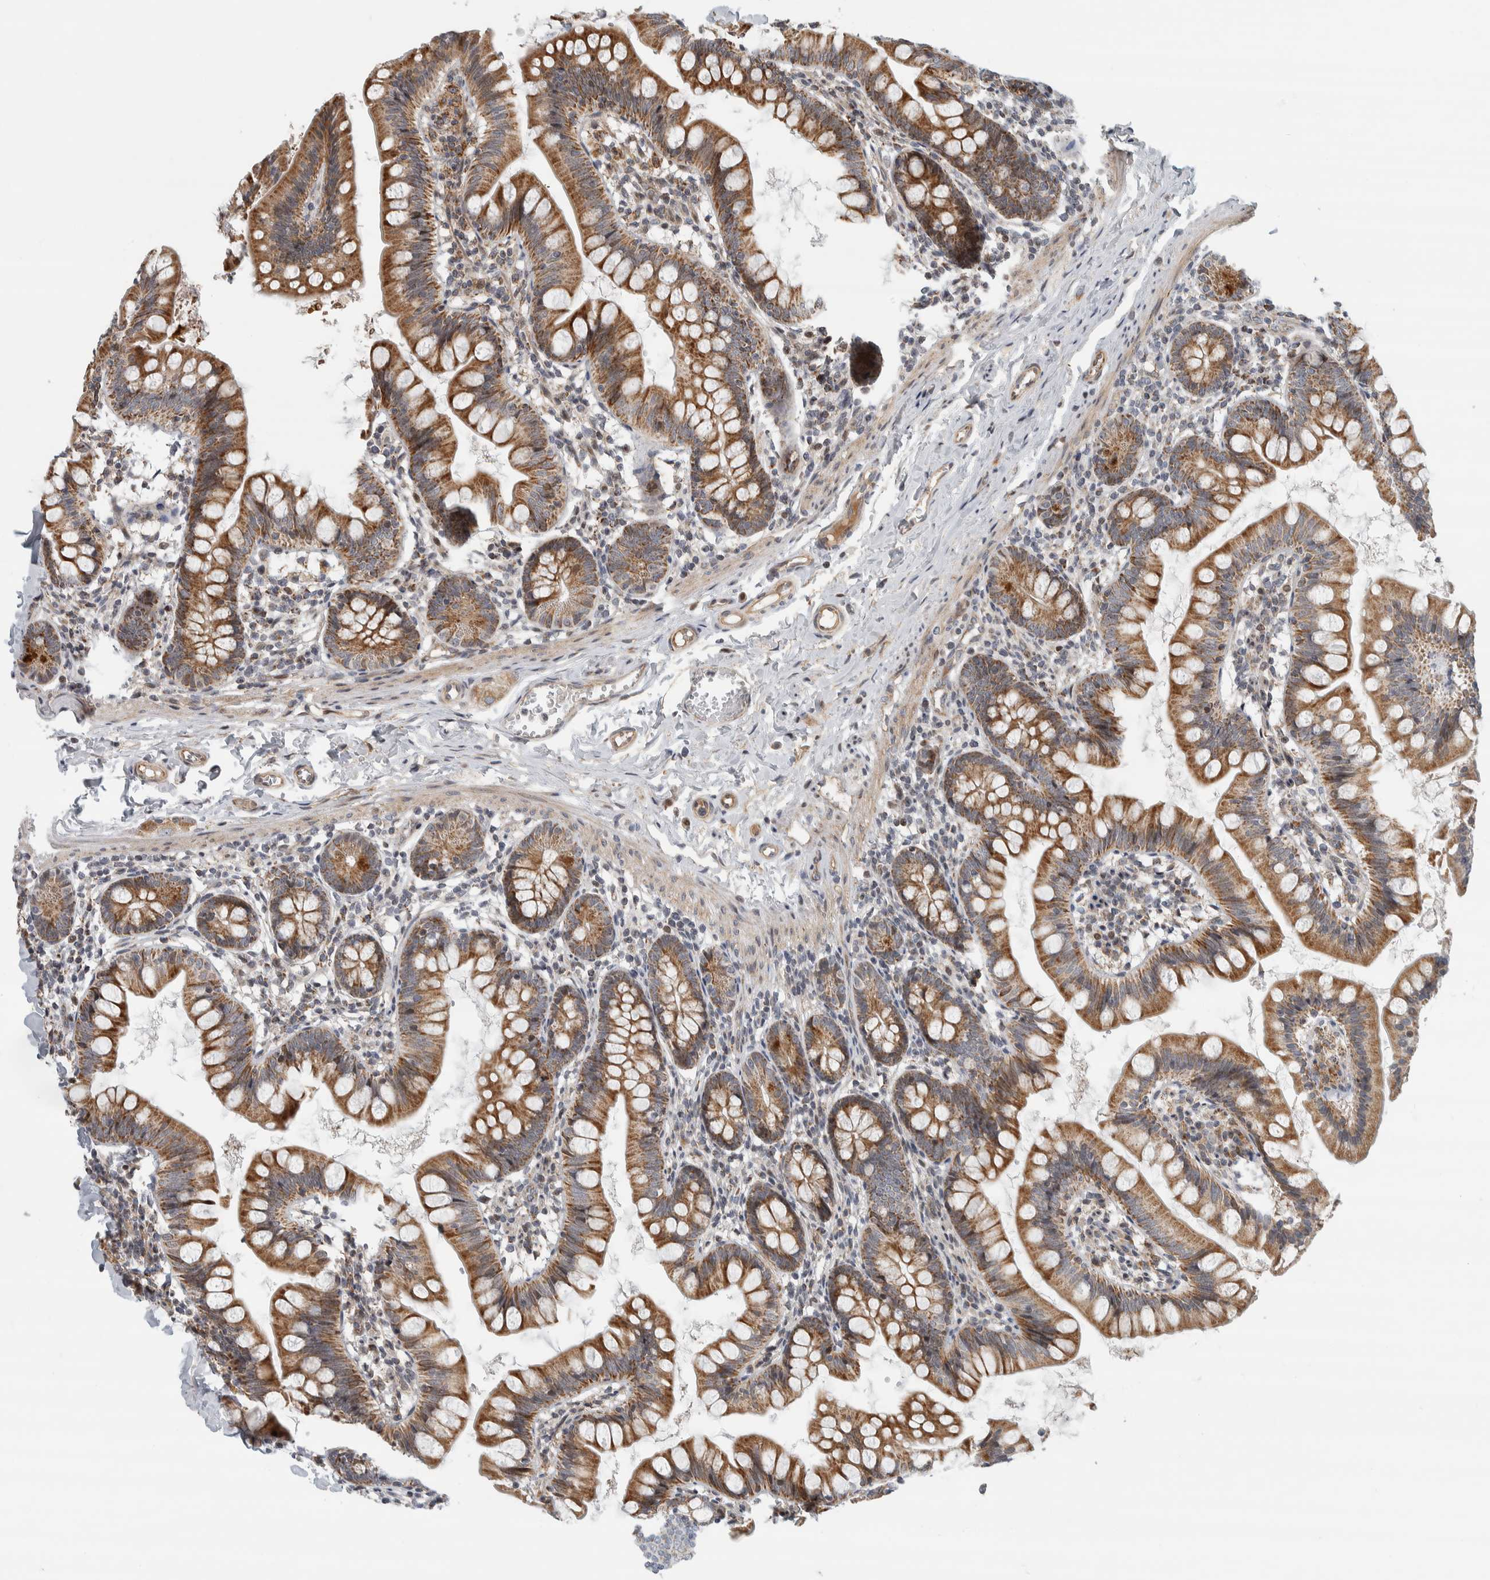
{"staining": {"intensity": "strong", "quantity": ">75%", "location": "cytoplasmic/membranous"}, "tissue": "small intestine", "cell_type": "Glandular cells", "image_type": "normal", "snomed": [{"axis": "morphology", "description": "Normal tissue, NOS"}, {"axis": "topography", "description": "Small intestine"}], "caption": "Protein expression analysis of normal human small intestine reveals strong cytoplasmic/membranous expression in about >75% of glandular cells. (IHC, brightfield microscopy, high magnification).", "gene": "AFP", "patient": {"sex": "male", "age": 7}}